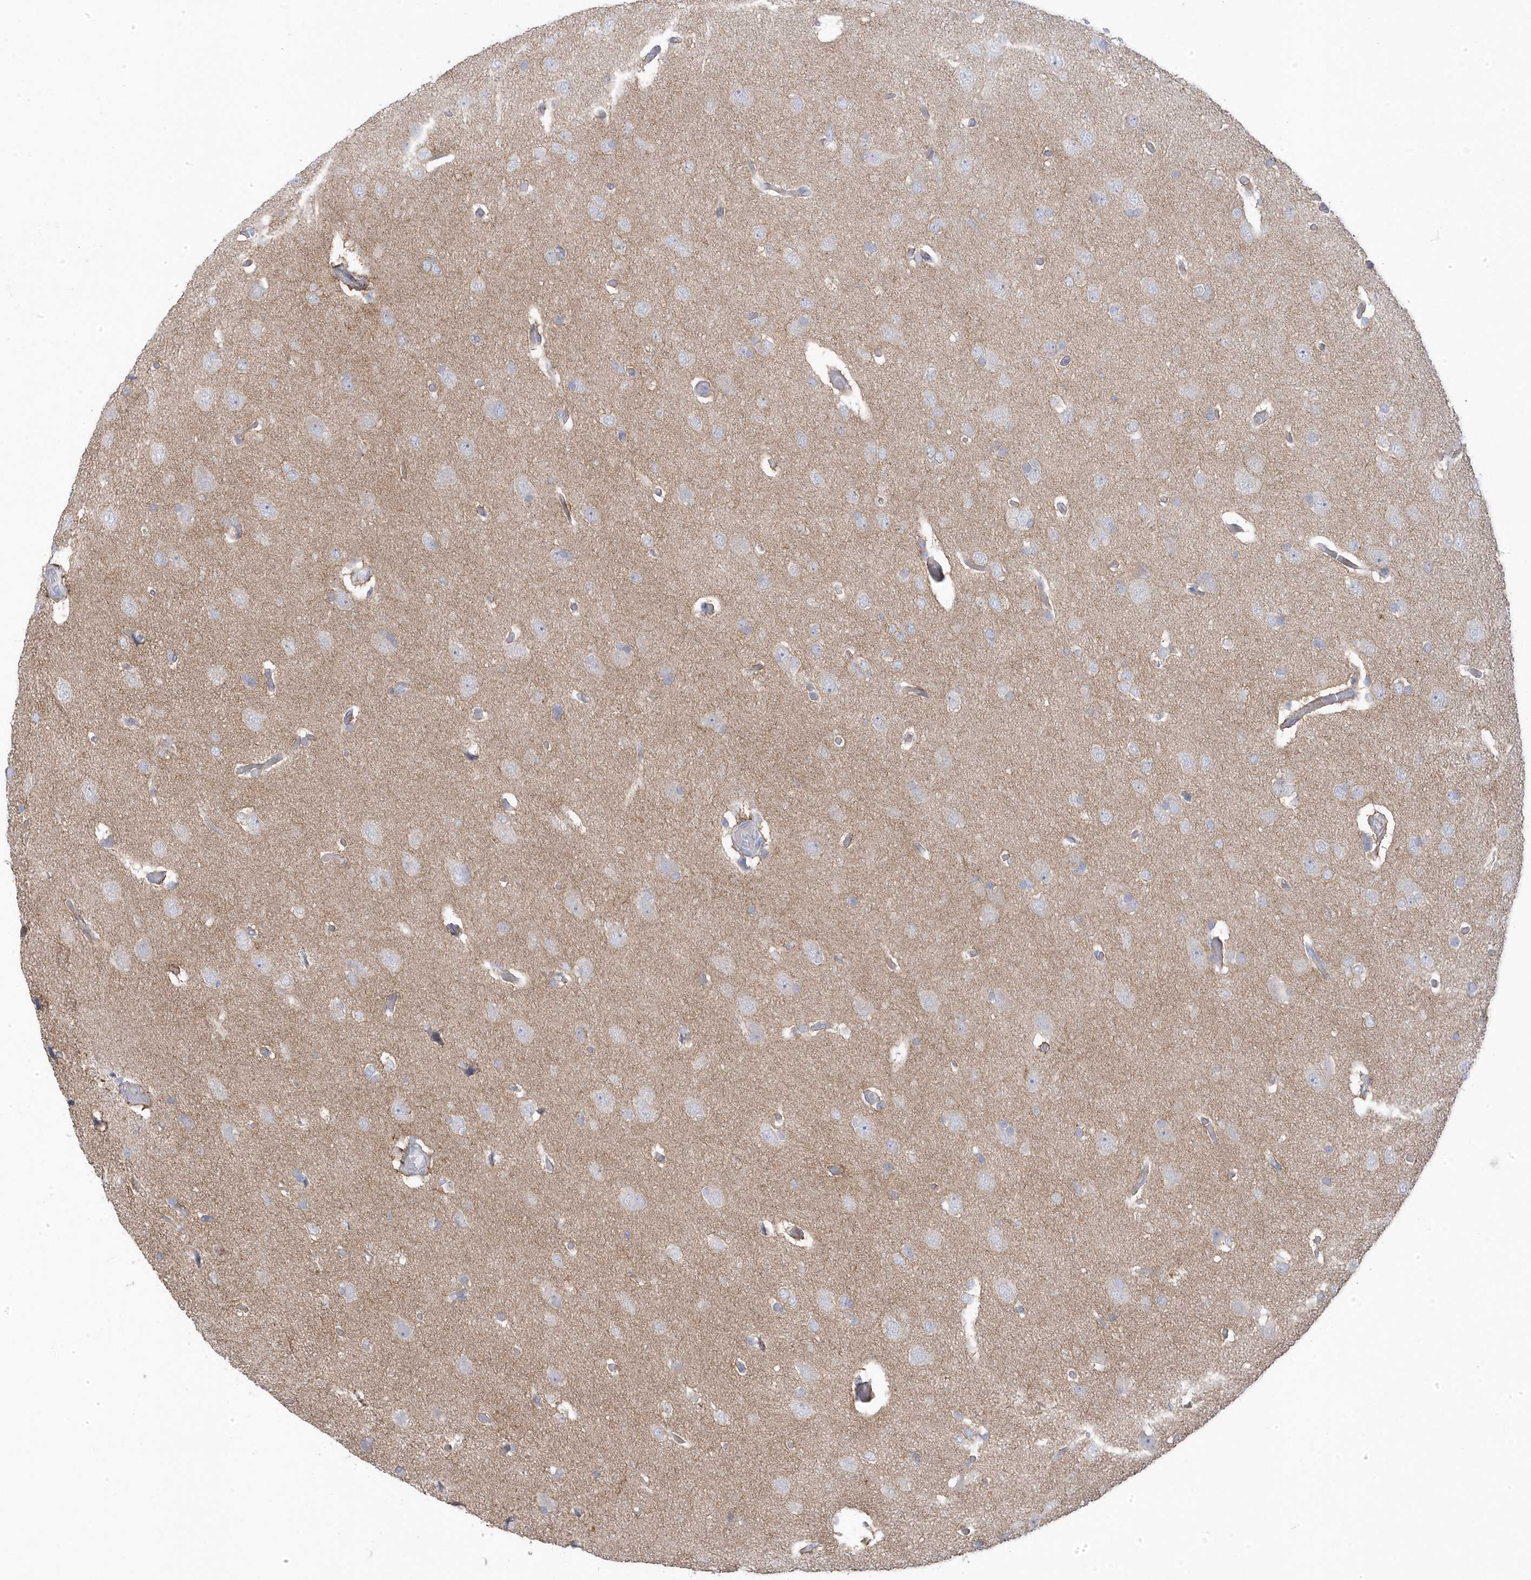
{"staining": {"intensity": "negative", "quantity": "none", "location": "none"}, "tissue": "glioma", "cell_type": "Tumor cells", "image_type": "cancer", "snomed": [{"axis": "morphology", "description": "Glioma, malignant, High grade"}, {"axis": "topography", "description": "Brain"}], "caption": "Tumor cells are negative for protein expression in human malignant glioma (high-grade). (DAB immunohistochemistry (IHC) with hematoxylin counter stain).", "gene": "ANAPC1", "patient": {"sex": "female", "age": 59}}